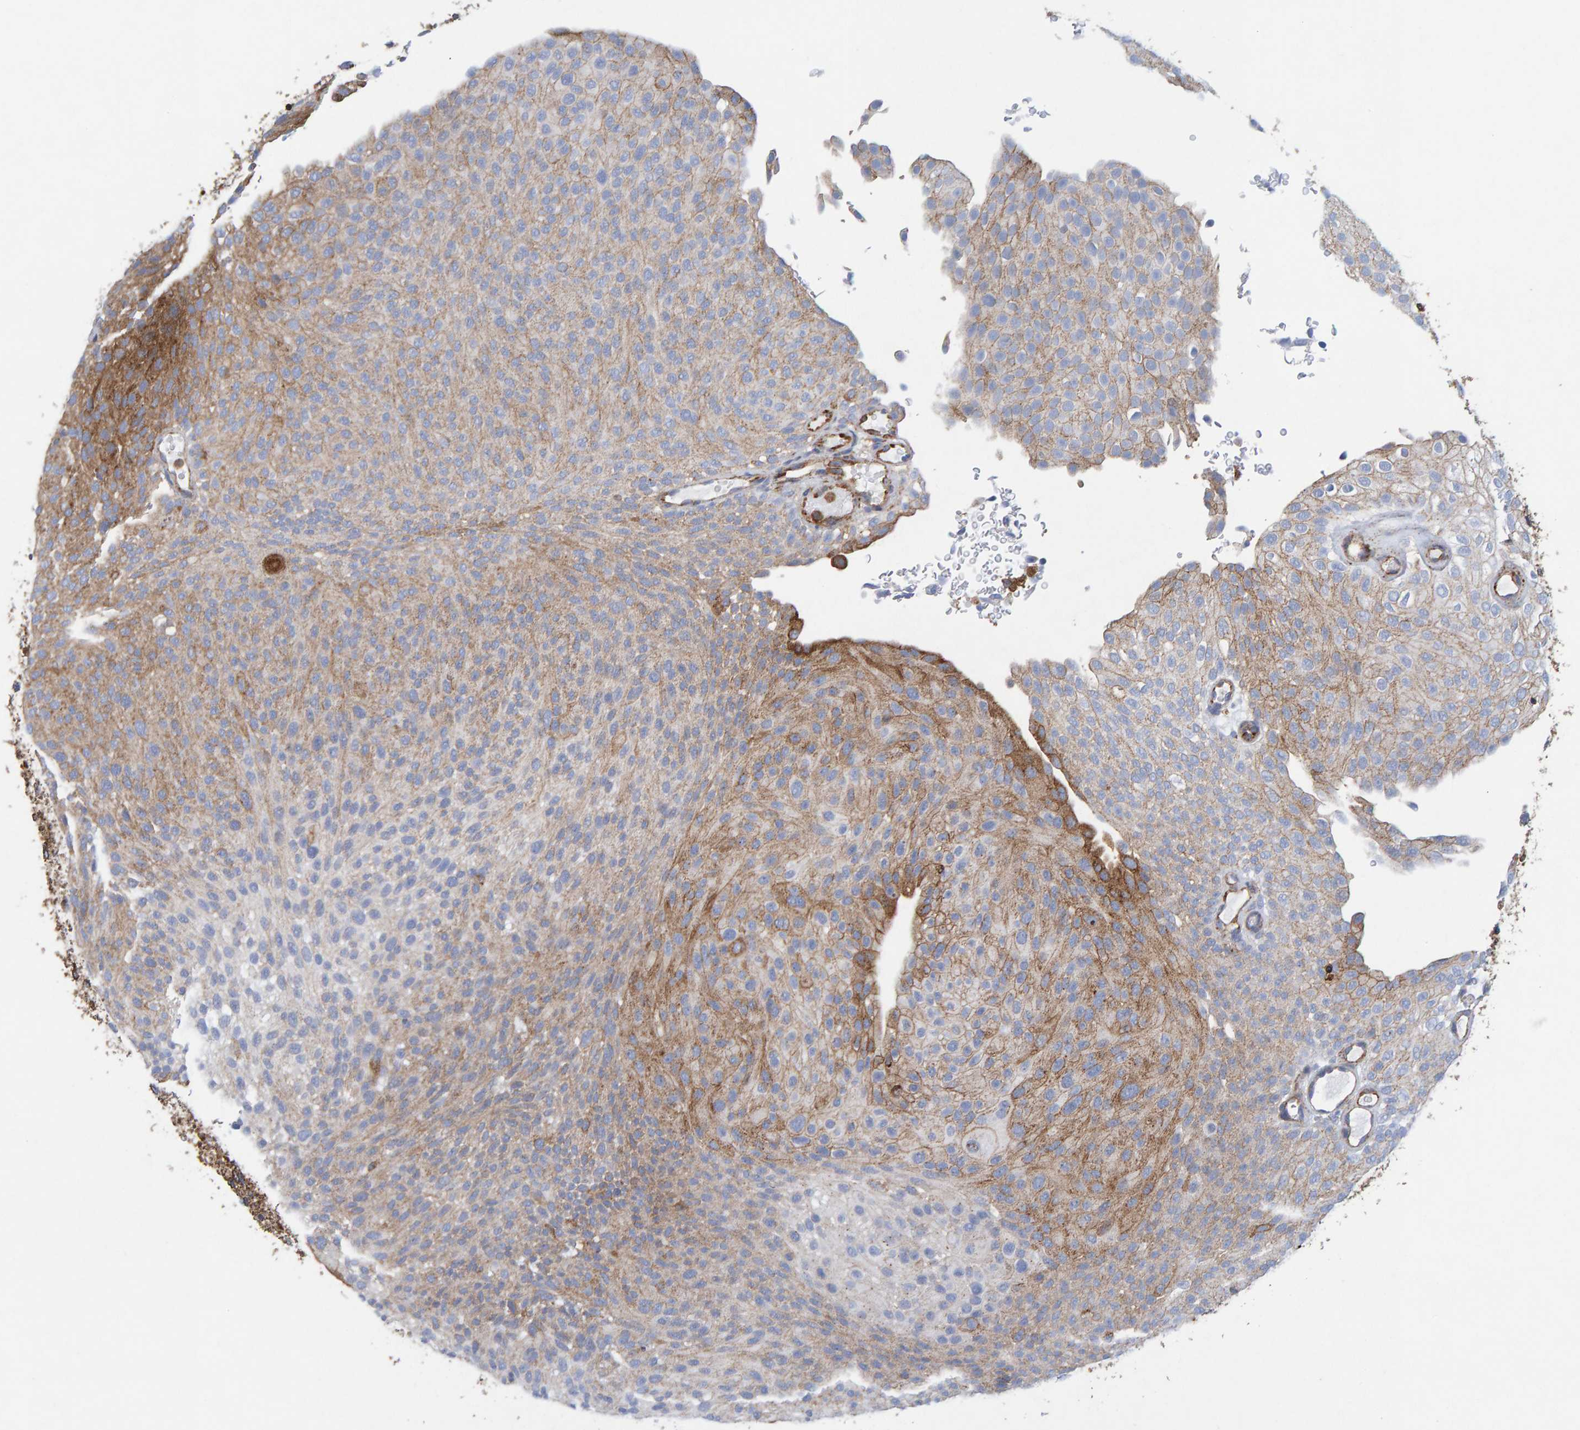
{"staining": {"intensity": "moderate", "quantity": "<25%", "location": "cytoplasmic/membranous"}, "tissue": "urothelial cancer", "cell_type": "Tumor cells", "image_type": "cancer", "snomed": [{"axis": "morphology", "description": "Urothelial carcinoma, Low grade"}, {"axis": "topography", "description": "Urinary bladder"}], "caption": "This photomicrograph exhibits IHC staining of urothelial cancer, with low moderate cytoplasmic/membranous staining in about <25% of tumor cells.", "gene": "MVP", "patient": {"sex": "male", "age": 78}}